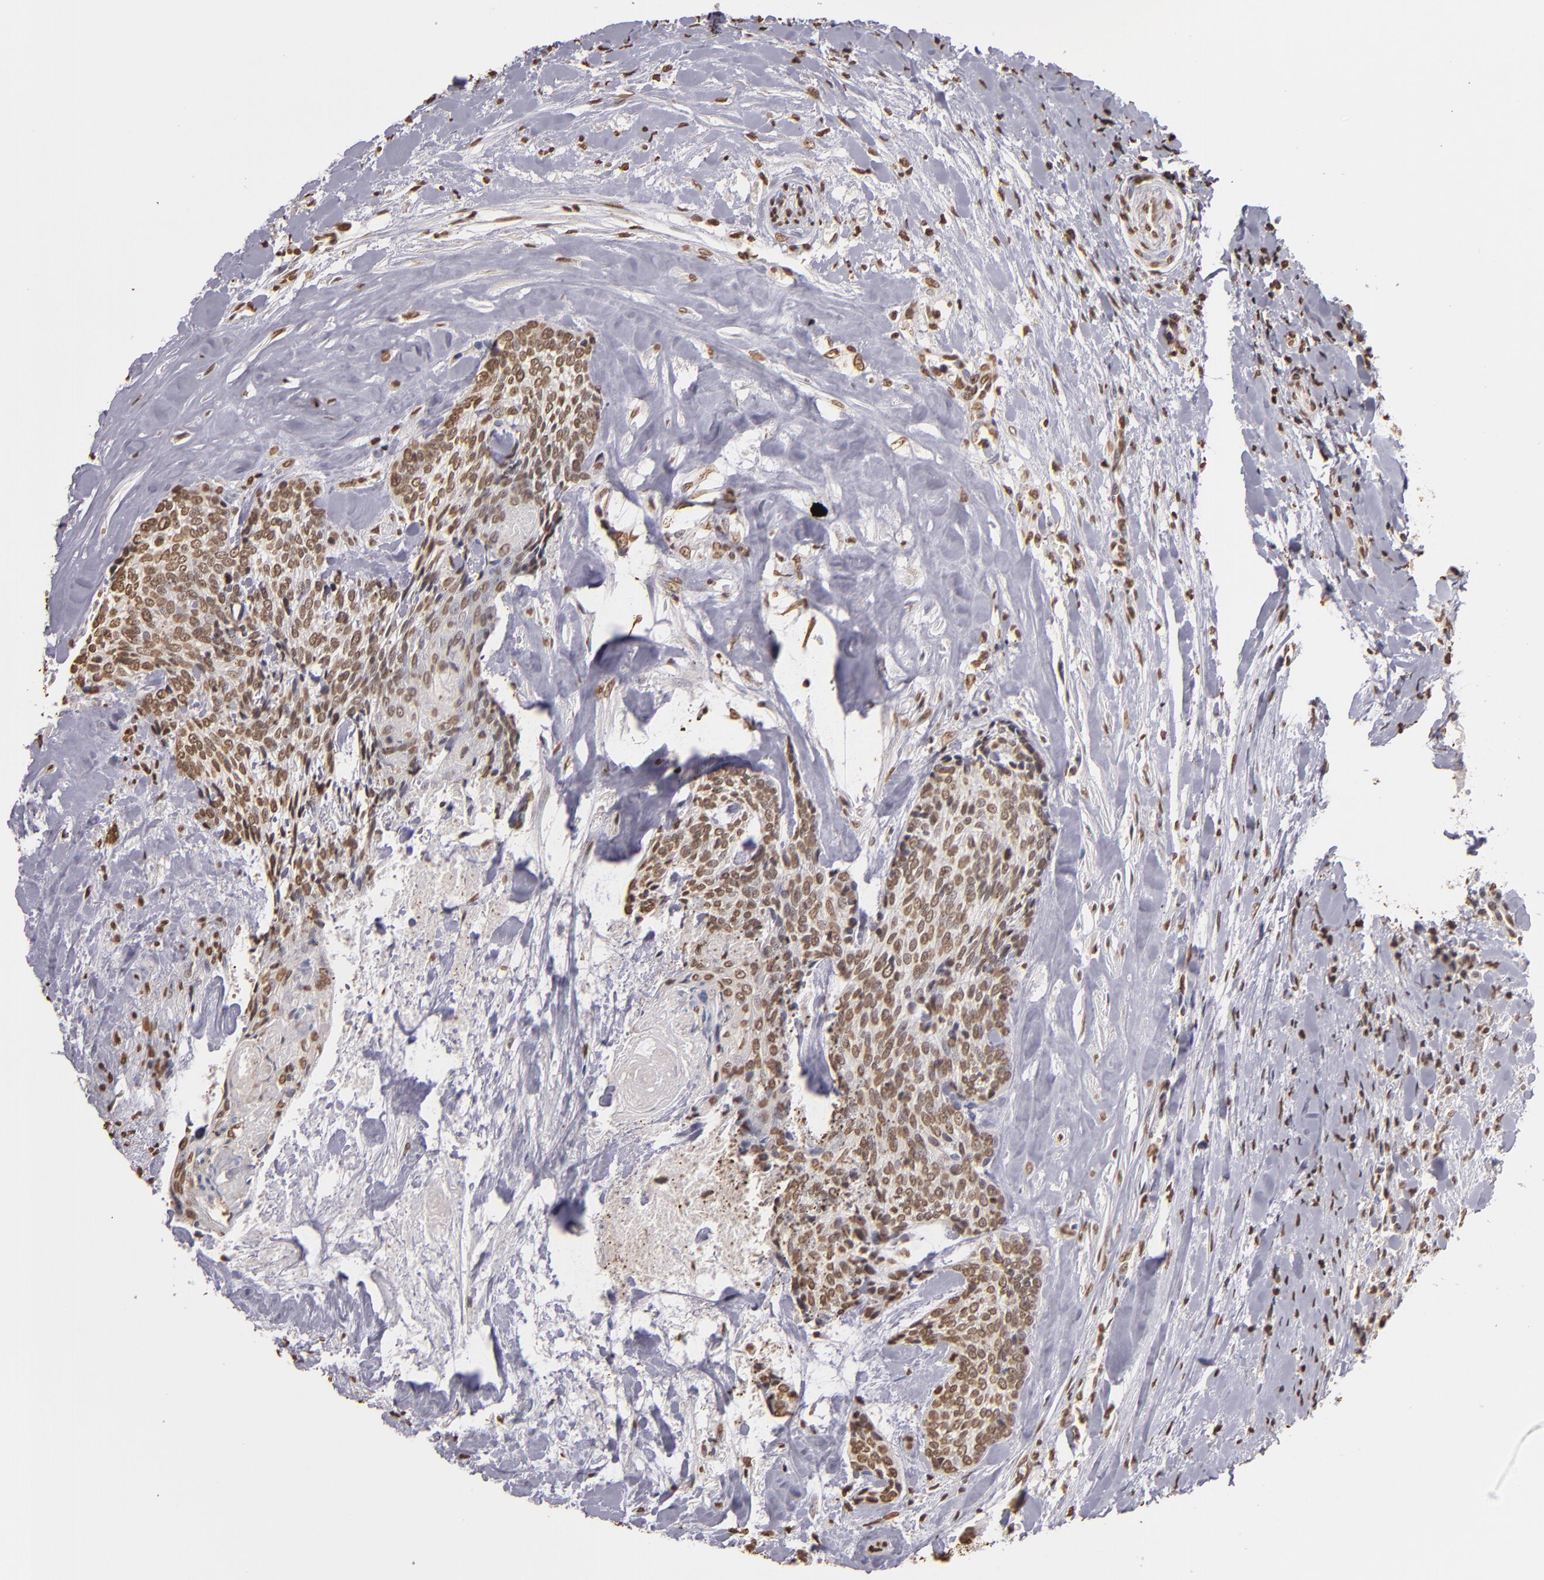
{"staining": {"intensity": "moderate", "quantity": "<25%", "location": "nuclear"}, "tissue": "head and neck cancer", "cell_type": "Tumor cells", "image_type": "cancer", "snomed": [{"axis": "morphology", "description": "Squamous cell carcinoma, NOS"}, {"axis": "topography", "description": "Salivary gland"}, {"axis": "topography", "description": "Head-Neck"}], "caption": "Head and neck cancer stained for a protein (brown) demonstrates moderate nuclear positive staining in about <25% of tumor cells.", "gene": "LBX1", "patient": {"sex": "male", "age": 70}}